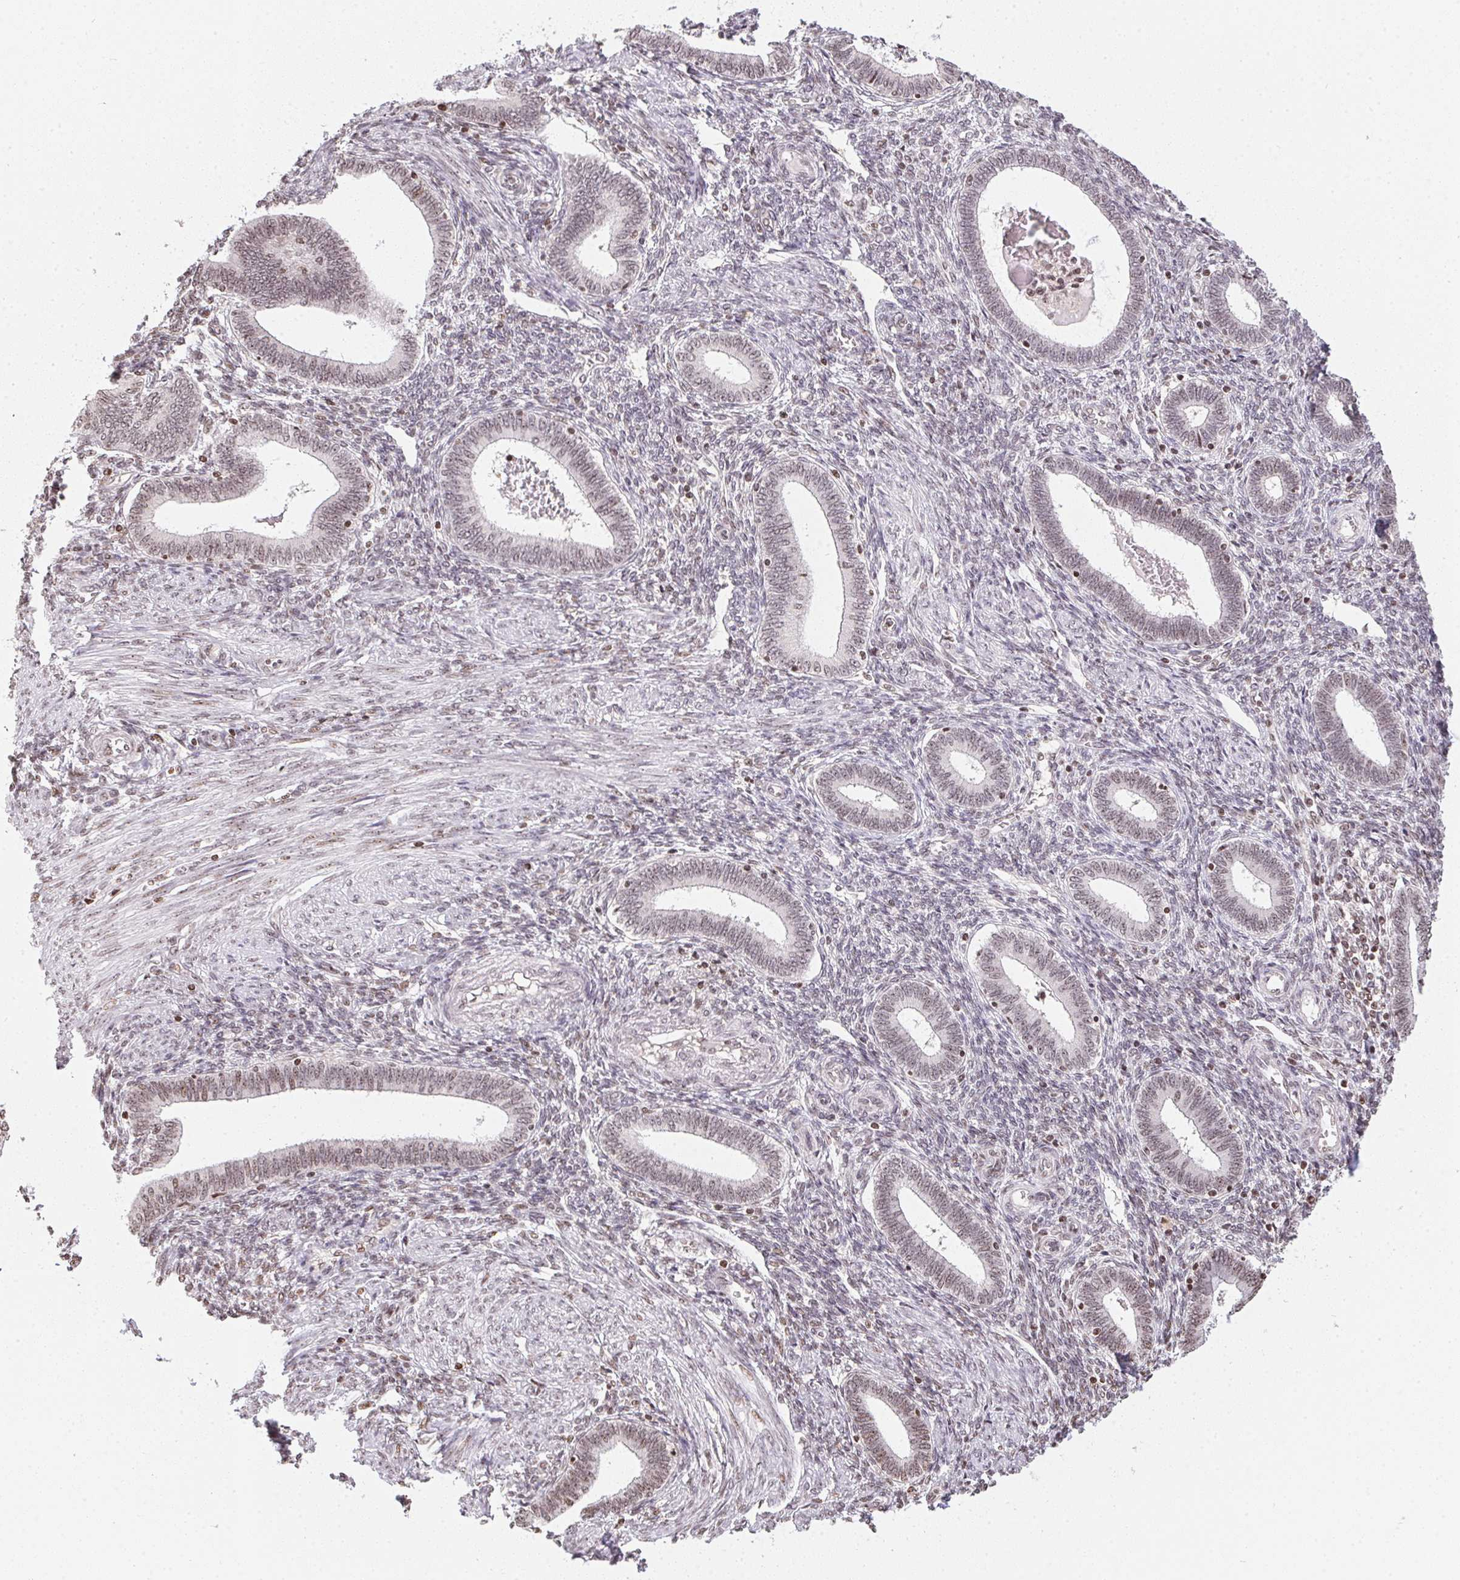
{"staining": {"intensity": "weak", "quantity": "<25%", "location": "nuclear"}, "tissue": "endometrium", "cell_type": "Cells in endometrial stroma", "image_type": "normal", "snomed": [{"axis": "morphology", "description": "Normal tissue, NOS"}, {"axis": "topography", "description": "Endometrium"}], "caption": "Immunohistochemistry (IHC) image of benign endometrium stained for a protein (brown), which displays no staining in cells in endometrial stroma.", "gene": "RNF181", "patient": {"sex": "female", "age": 42}}